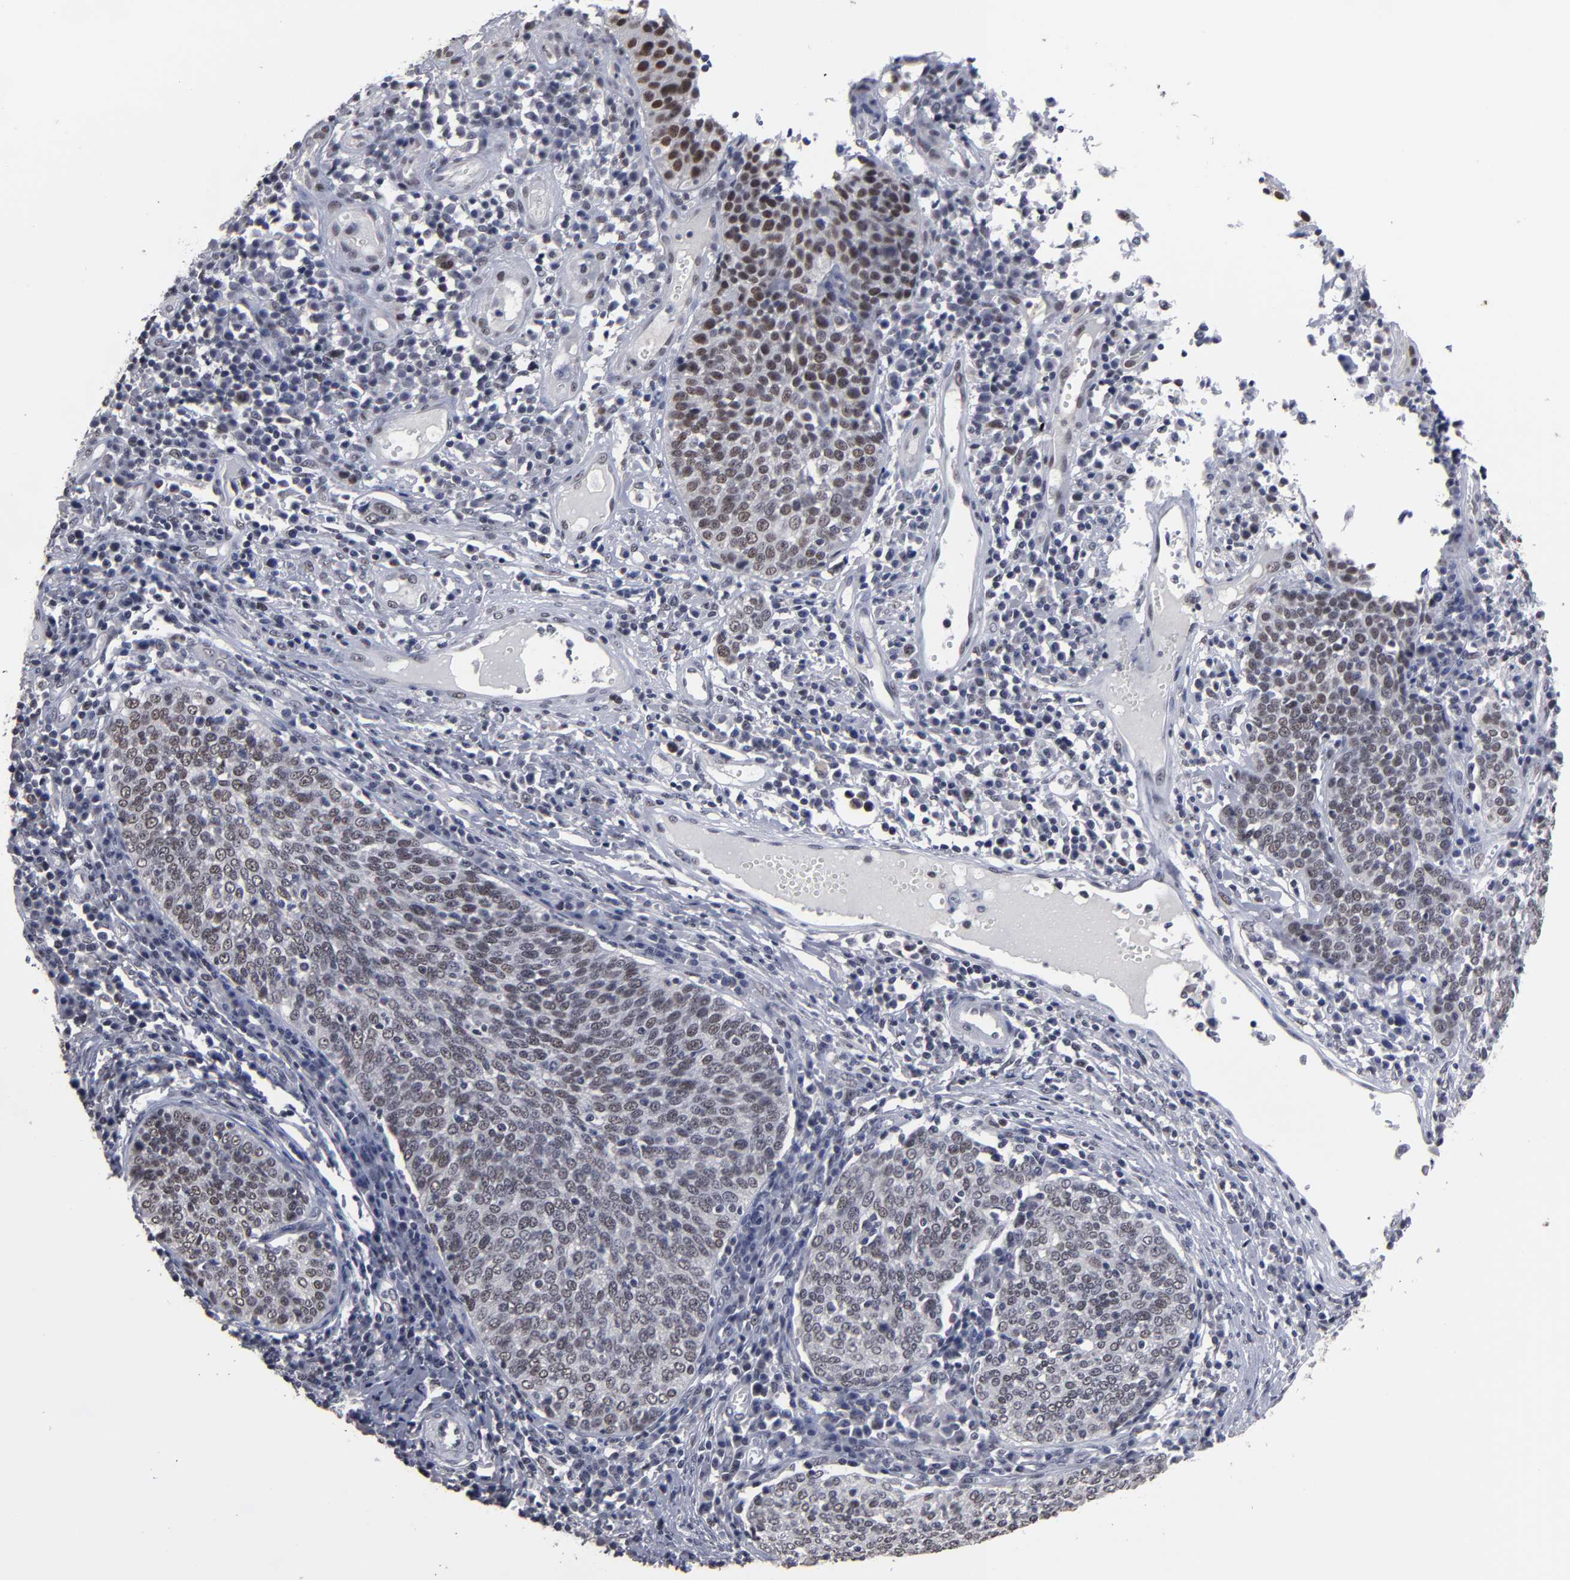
{"staining": {"intensity": "moderate", "quantity": "25%-75%", "location": "nuclear"}, "tissue": "cervical cancer", "cell_type": "Tumor cells", "image_type": "cancer", "snomed": [{"axis": "morphology", "description": "Squamous cell carcinoma, NOS"}, {"axis": "topography", "description": "Cervix"}], "caption": "A medium amount of moderate nuclear staining is seen in approximately 25%-75% of tumor cells in cervical cancer tissue.", "gene": "SSRP1", "patient": {"sex": "female", "age": 40}}